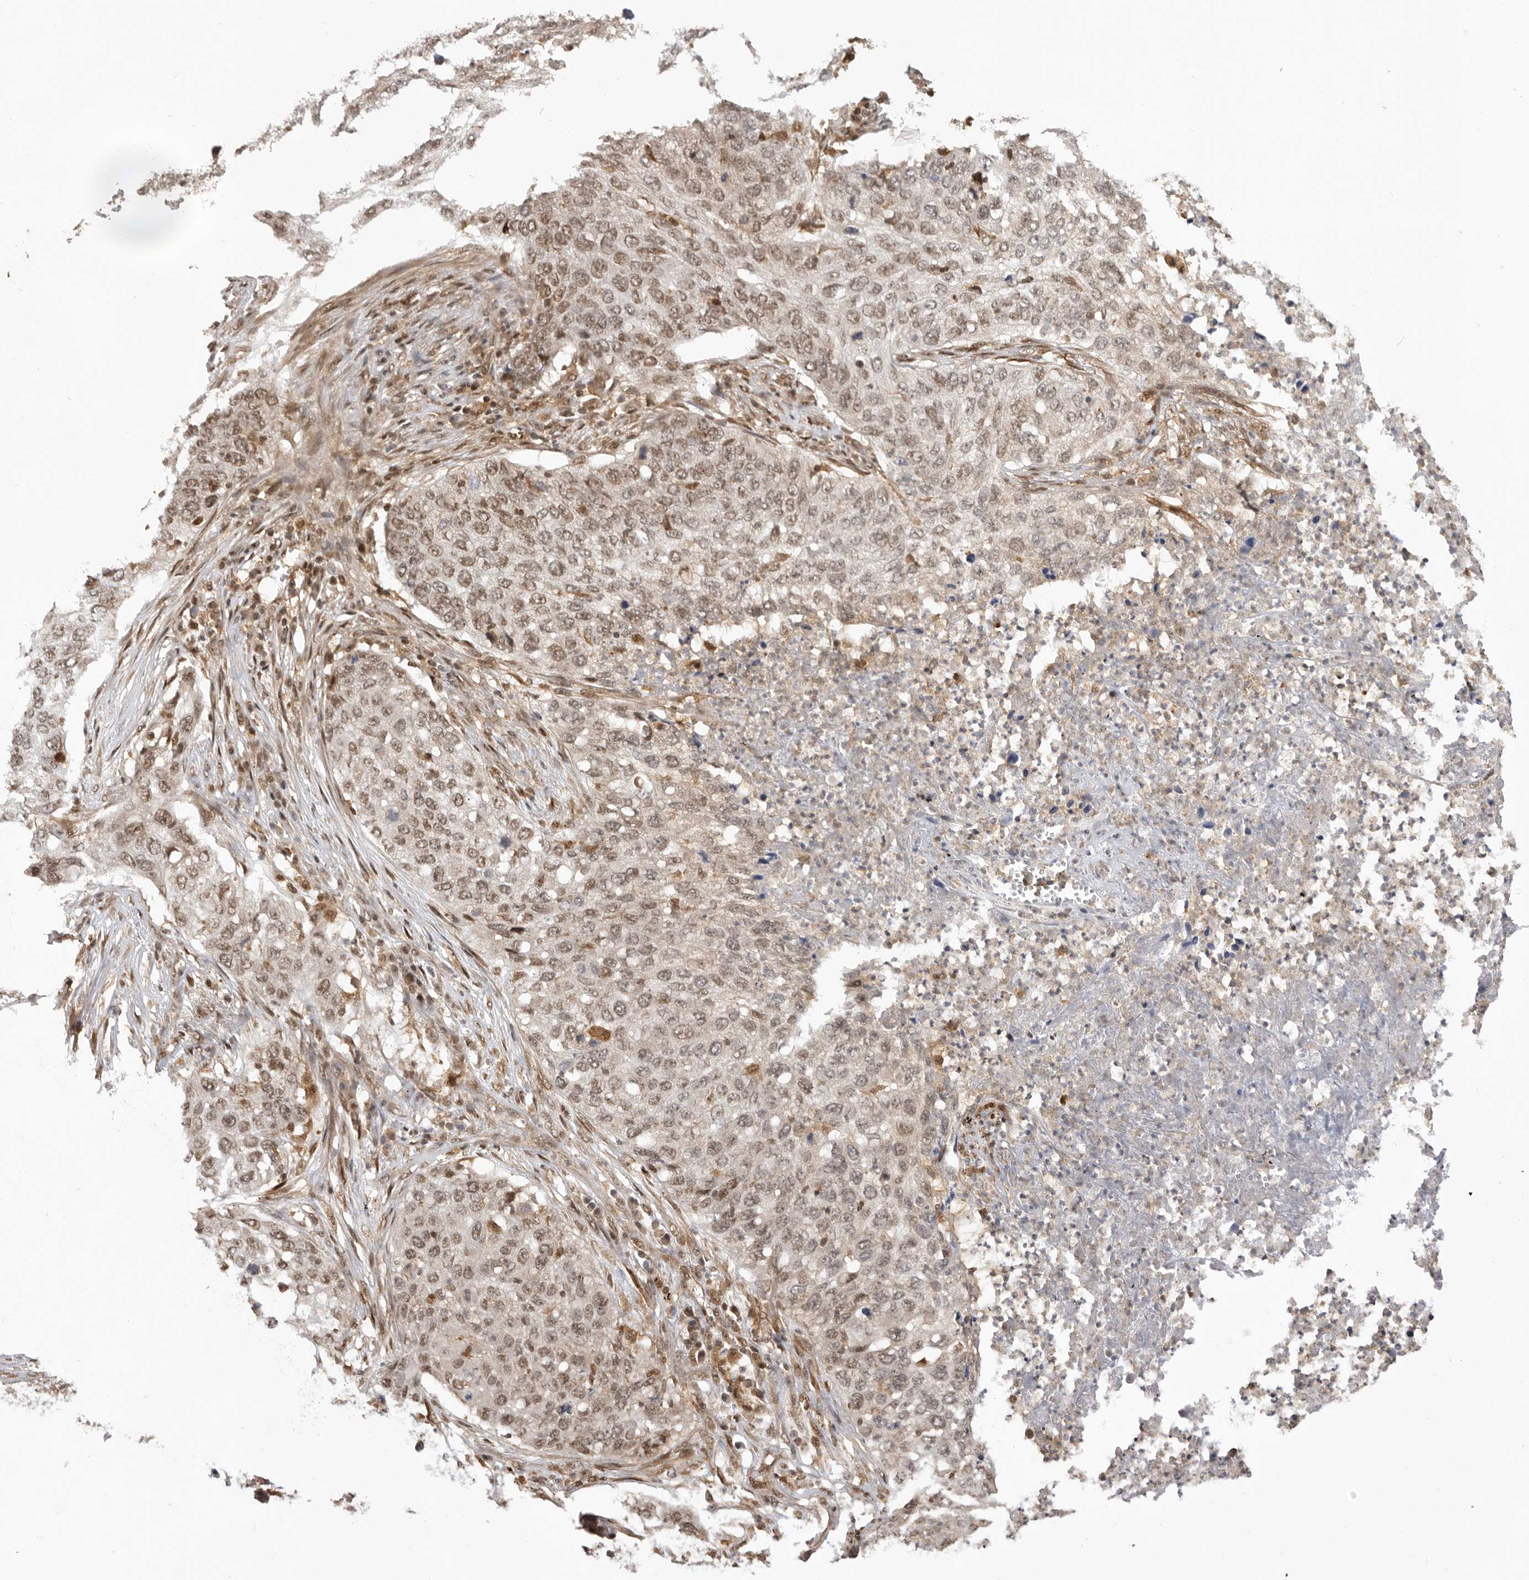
{"staining": {"intensity": "weak", "quantity": ">75%", "location": "nuclear"}, "tissue": "lung cancer", "cell_type": "Tumor cells", "image_type": "cancer", "snomed": [{"axis": "morphology", "description": "Squamous cell carcinoma, NOS"}, {"axis": "topography", "description": "Lung"}], "caption": "DAB immunohistochemical staining of human lung cancer (squamous cell carcinoma) exhibits weak nuclear protein expression in about >75% of tumor cells.", "gene": "ADPRS", "patient": {"sex": "female", "age": 63}}